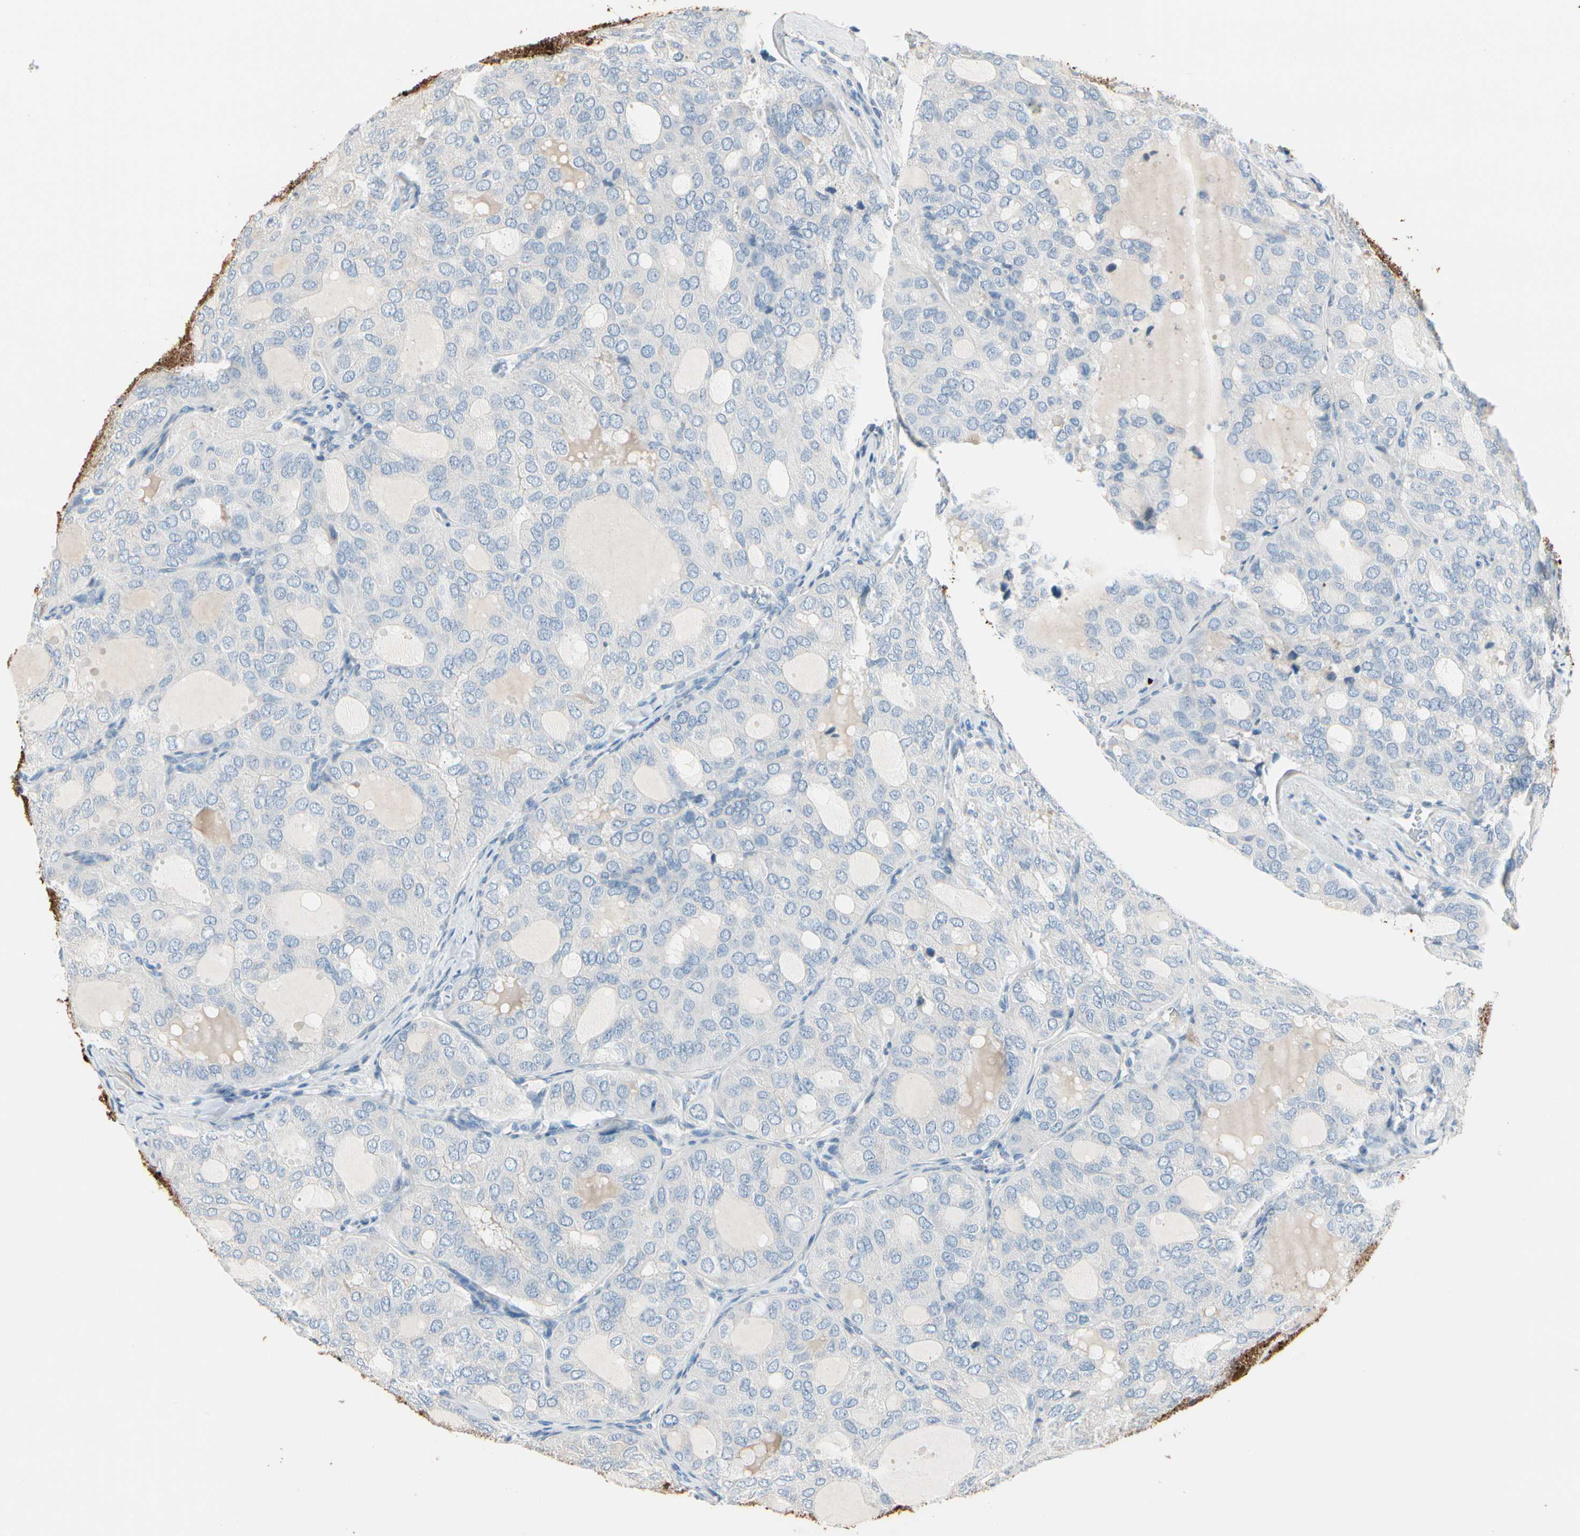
{"staining": {"intensity": "negative", "quantity": "none", "location": "none"}, "tissue": "thyroid cancer", "cell_type": "Tumor cells", "image_type": "cancer", "snomed": [{"axis": "morphology", "description": "Follicular adenoma carcinoma, NOS"}, {"axis": "topography", "description": "Thyroid gland"}], "caption": "Immunohistochemical staining of human thyroid follicular adenoma carcinoma shows no significant expression in tumor cells.", "gene": "STK40", "patient": {"sex": "male", "age": 75}}